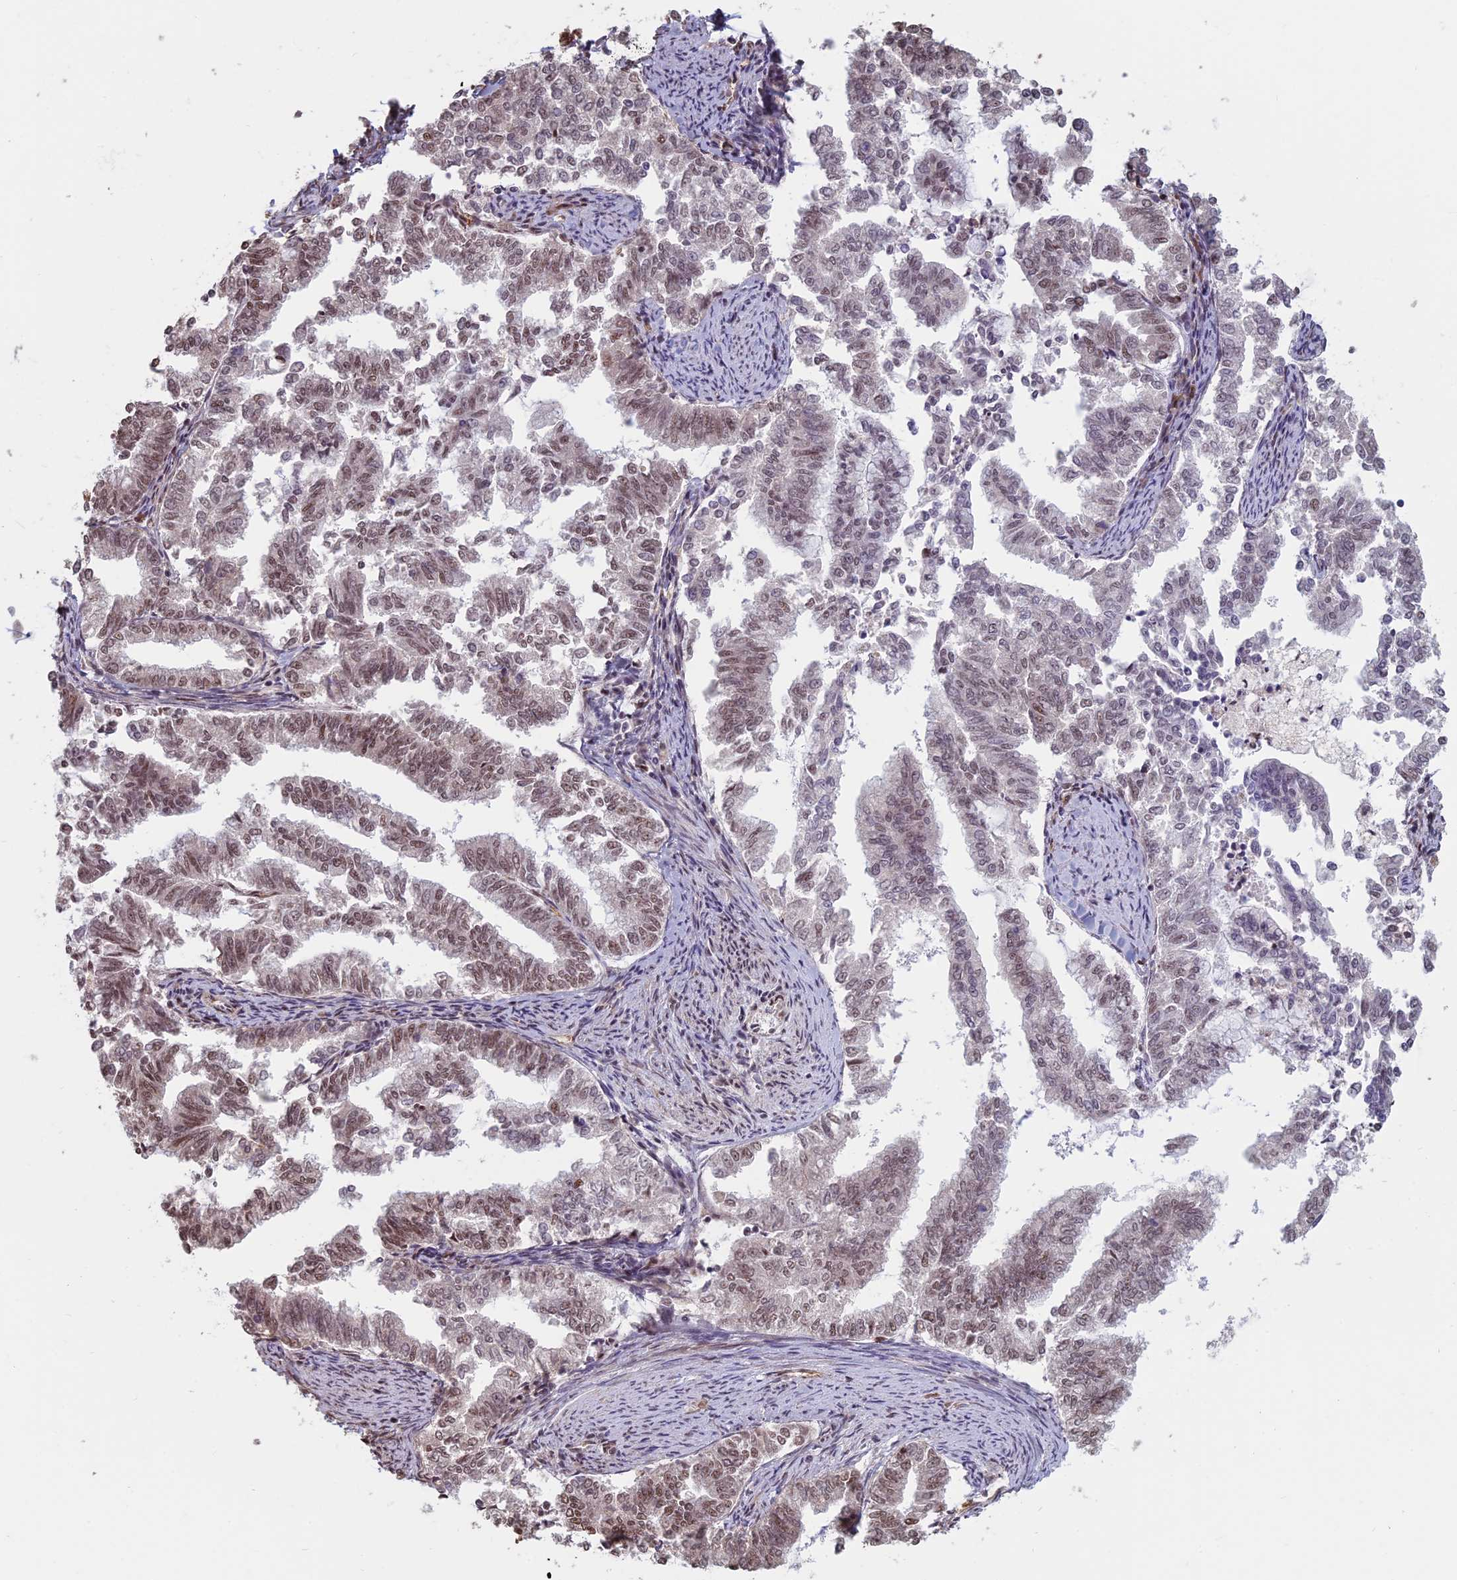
{"staining": {"intensity": "moderate", "quantity": ">75%", "location": "nuclear"}, "tissue": "endometrial cancer", "cell_type": "Tumor cells", "image_type": "cancer", "snomed": [{"axis": "morphology", "description": "Adenocarcinoma, NOS"}, {"axis": "topography", "description": "Endometrium"}], "caption": "Immunohistochemistry (IHC) of endometrial cancer (adenocarcinoma) exhibits medium levels of moderate nuclear expression in about >75% of tumor cells. (Brightfield microscopy of DAB IHC at high magnification).", "gene": "MFAP1", "patient": {"sex": "female", "age": 79}}